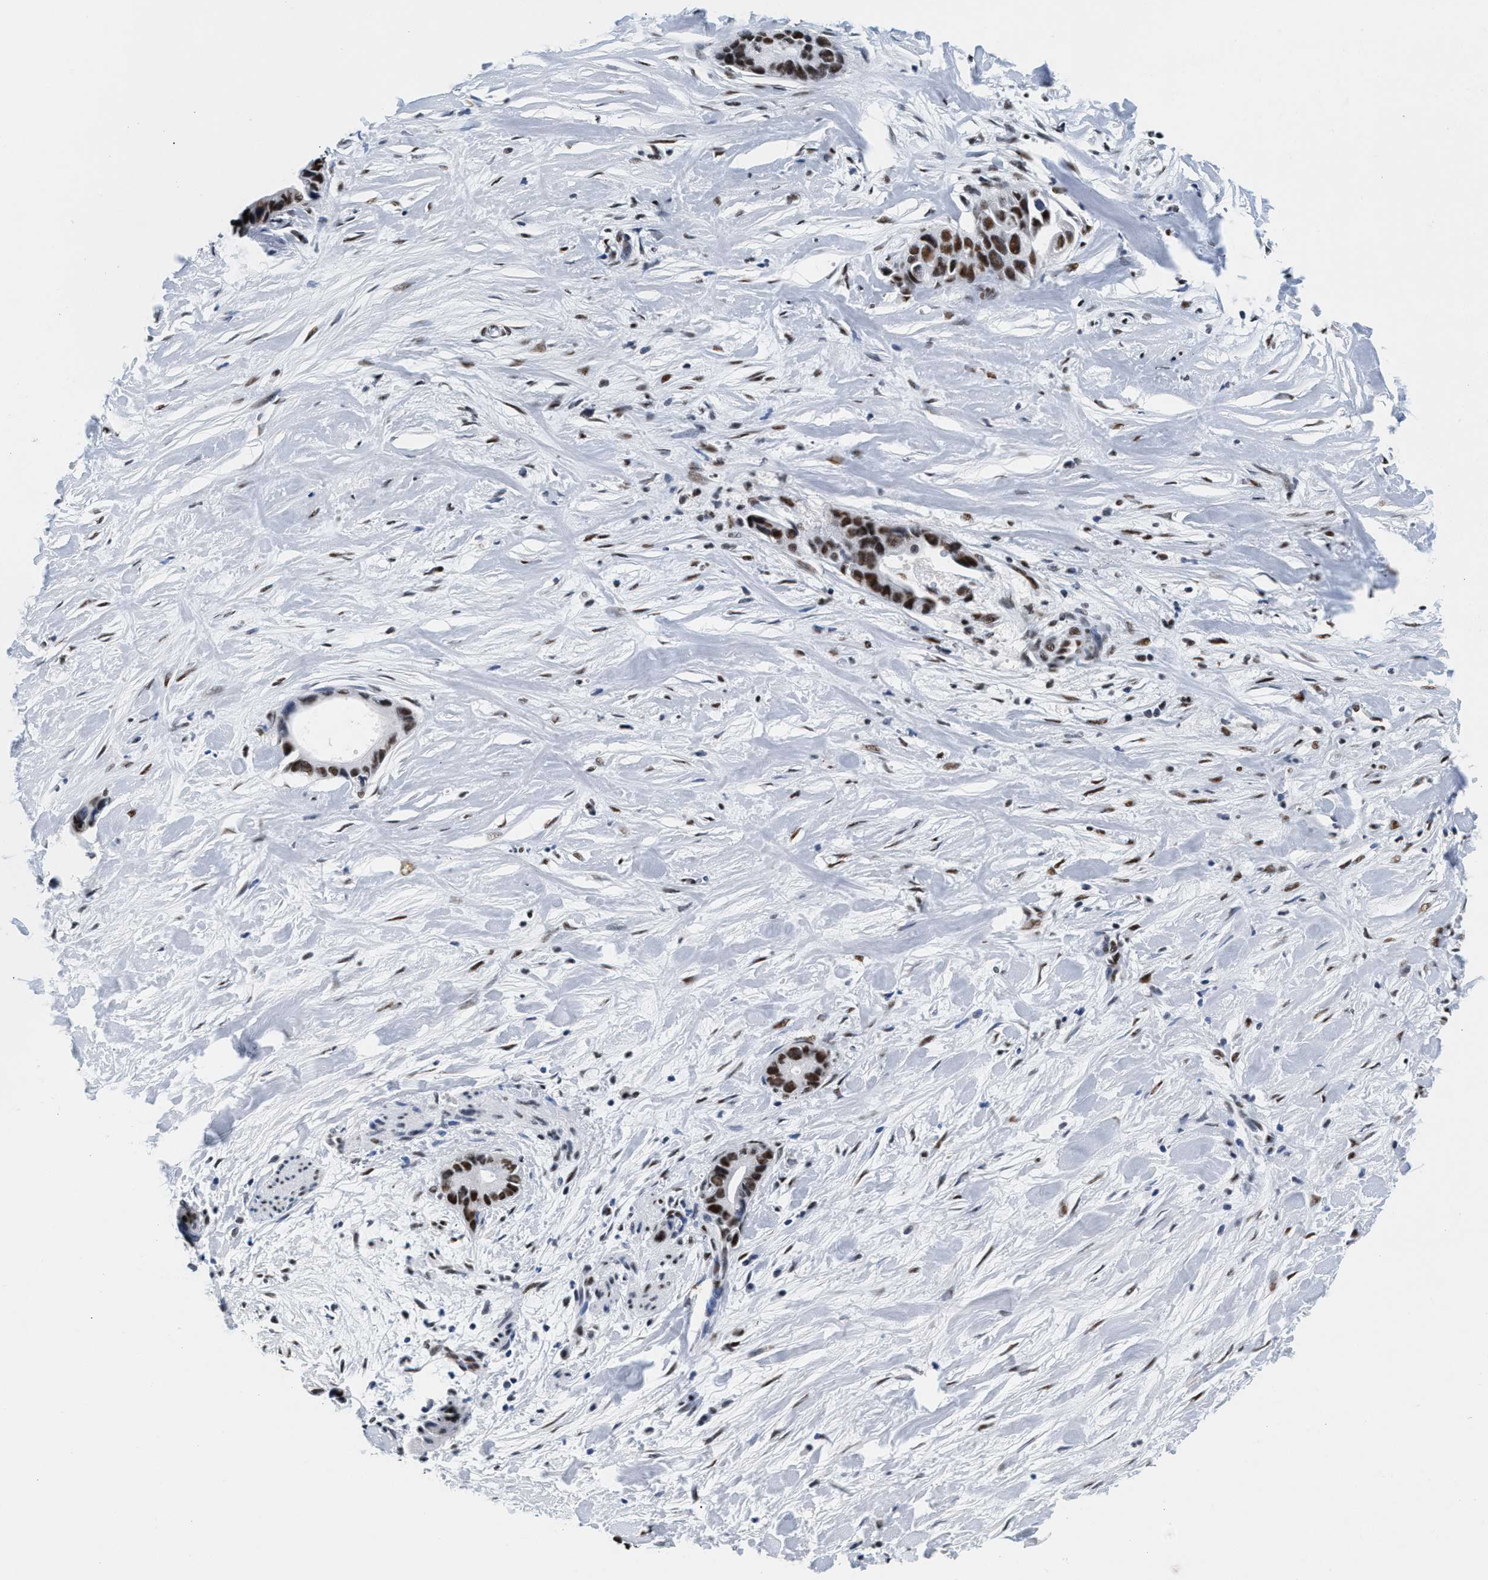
{"staining": {"intensity": "strong", "quantity": ">75%", "location": "nuclear"}, "tissue": "liver cancer", "cell_type": "Tumor cells", "image_type": "cancer", "snomed": [{"axis": "morphology", "description": "Cholangiocarcinoma"}, {"axis": "topography", "description": "Liver"}], "caption": "Immunohistochemical staining of cholangiocarcinoma (liver) exhibits strong nuclear protein positivity in approximately >75% of tumor cells.", "gene": "RAD50", "patient": {"sex": "female", "age": 55}}